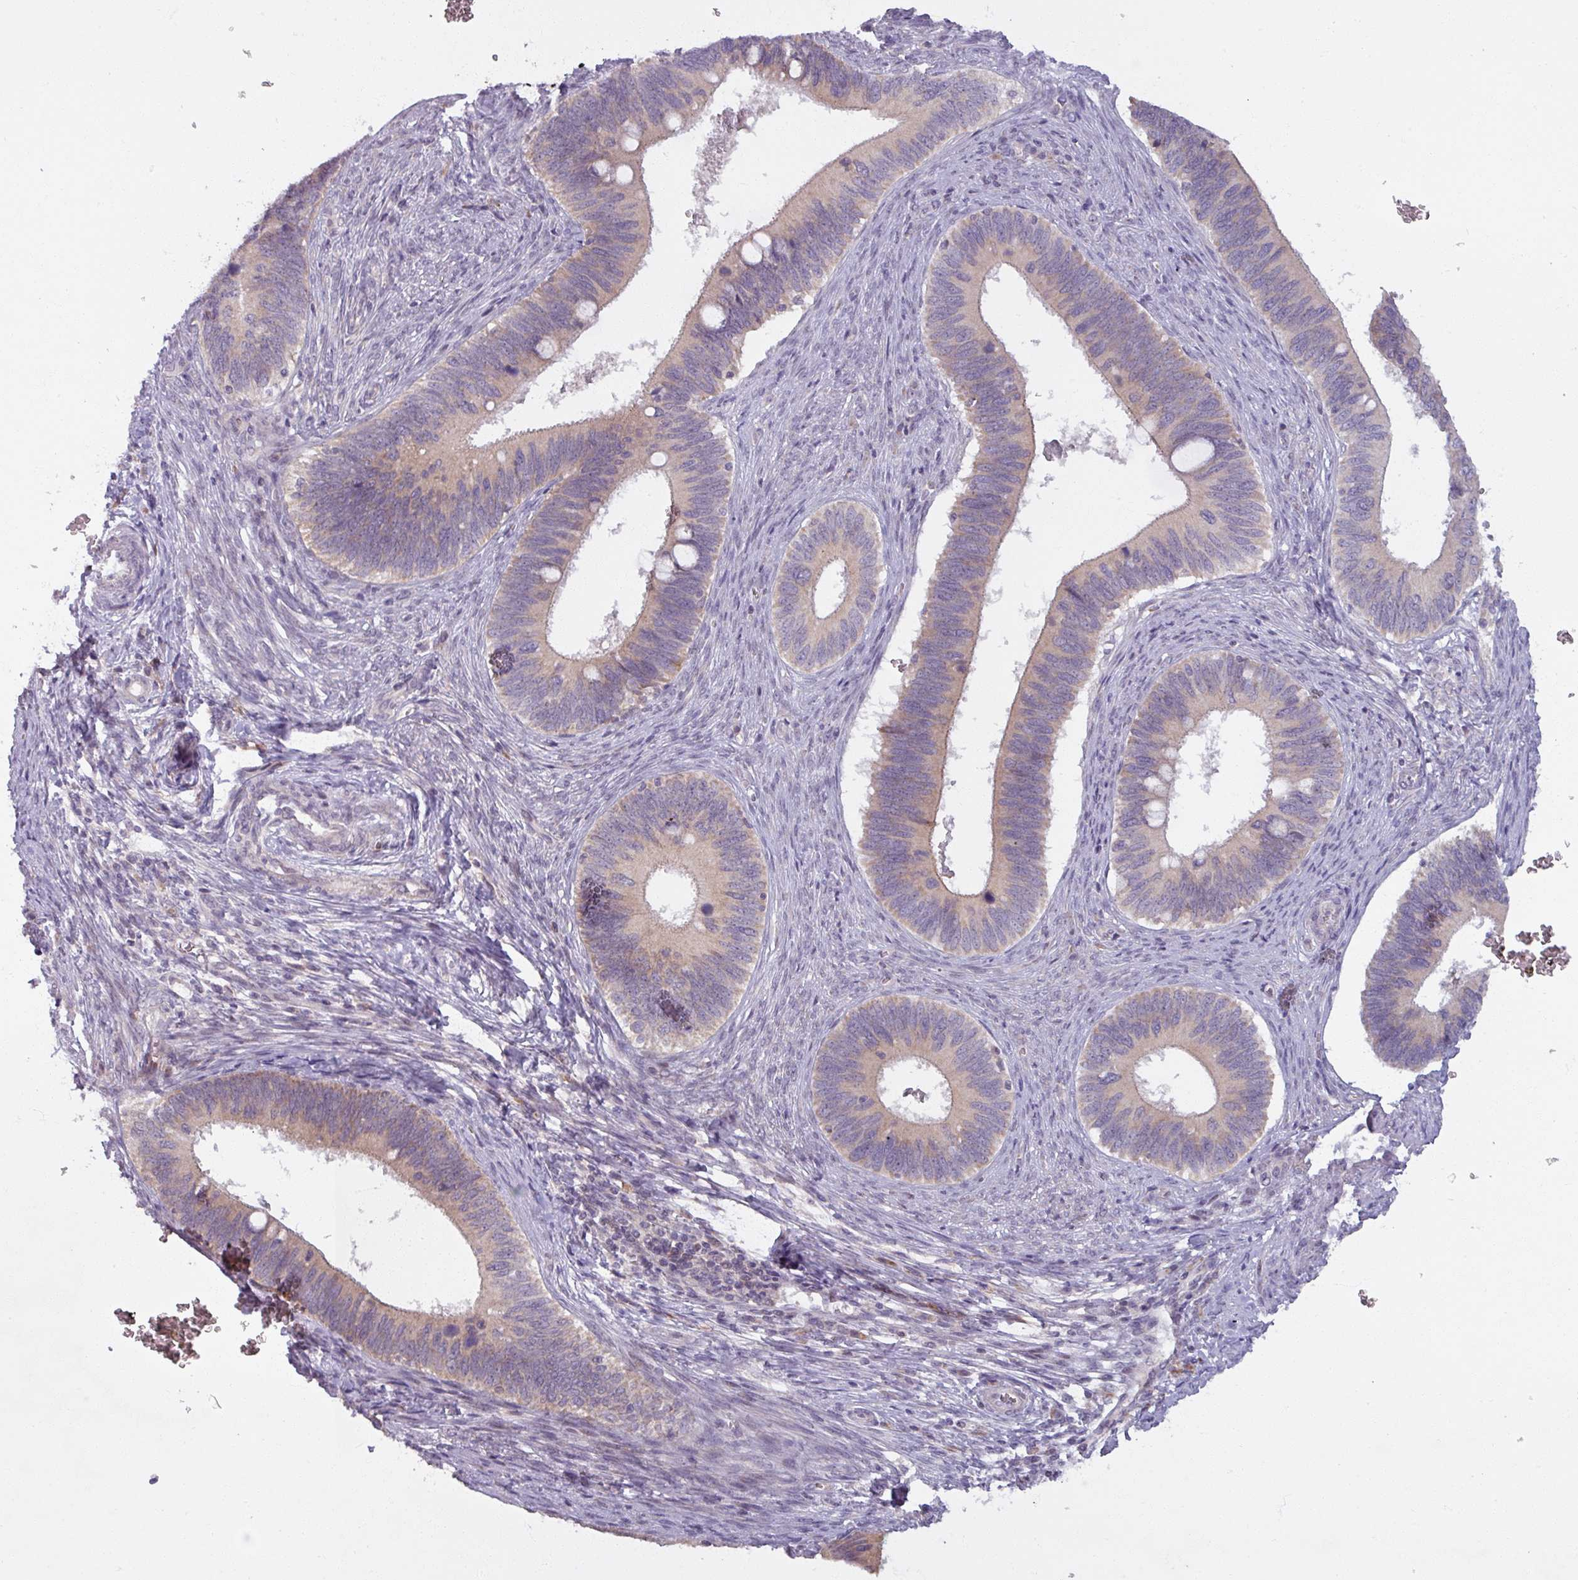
{"staining": {"intensity": "negative", "quantity": "none", "location": "none"}, "tissue": "cervical cancer", "cell_type": "Tumor cells", "image_type": "cancer", "snomed": [{"axis": "morphology", "description": "Adenocarcinoma, NOS"}, {"axis": "topography", "description": "Cervix"}], "caption": "Tumor cells show no significant protein positivity in cervical cancer.", "gene": "OGFOD3", "patient": {"sex": "female", "age": 42}}